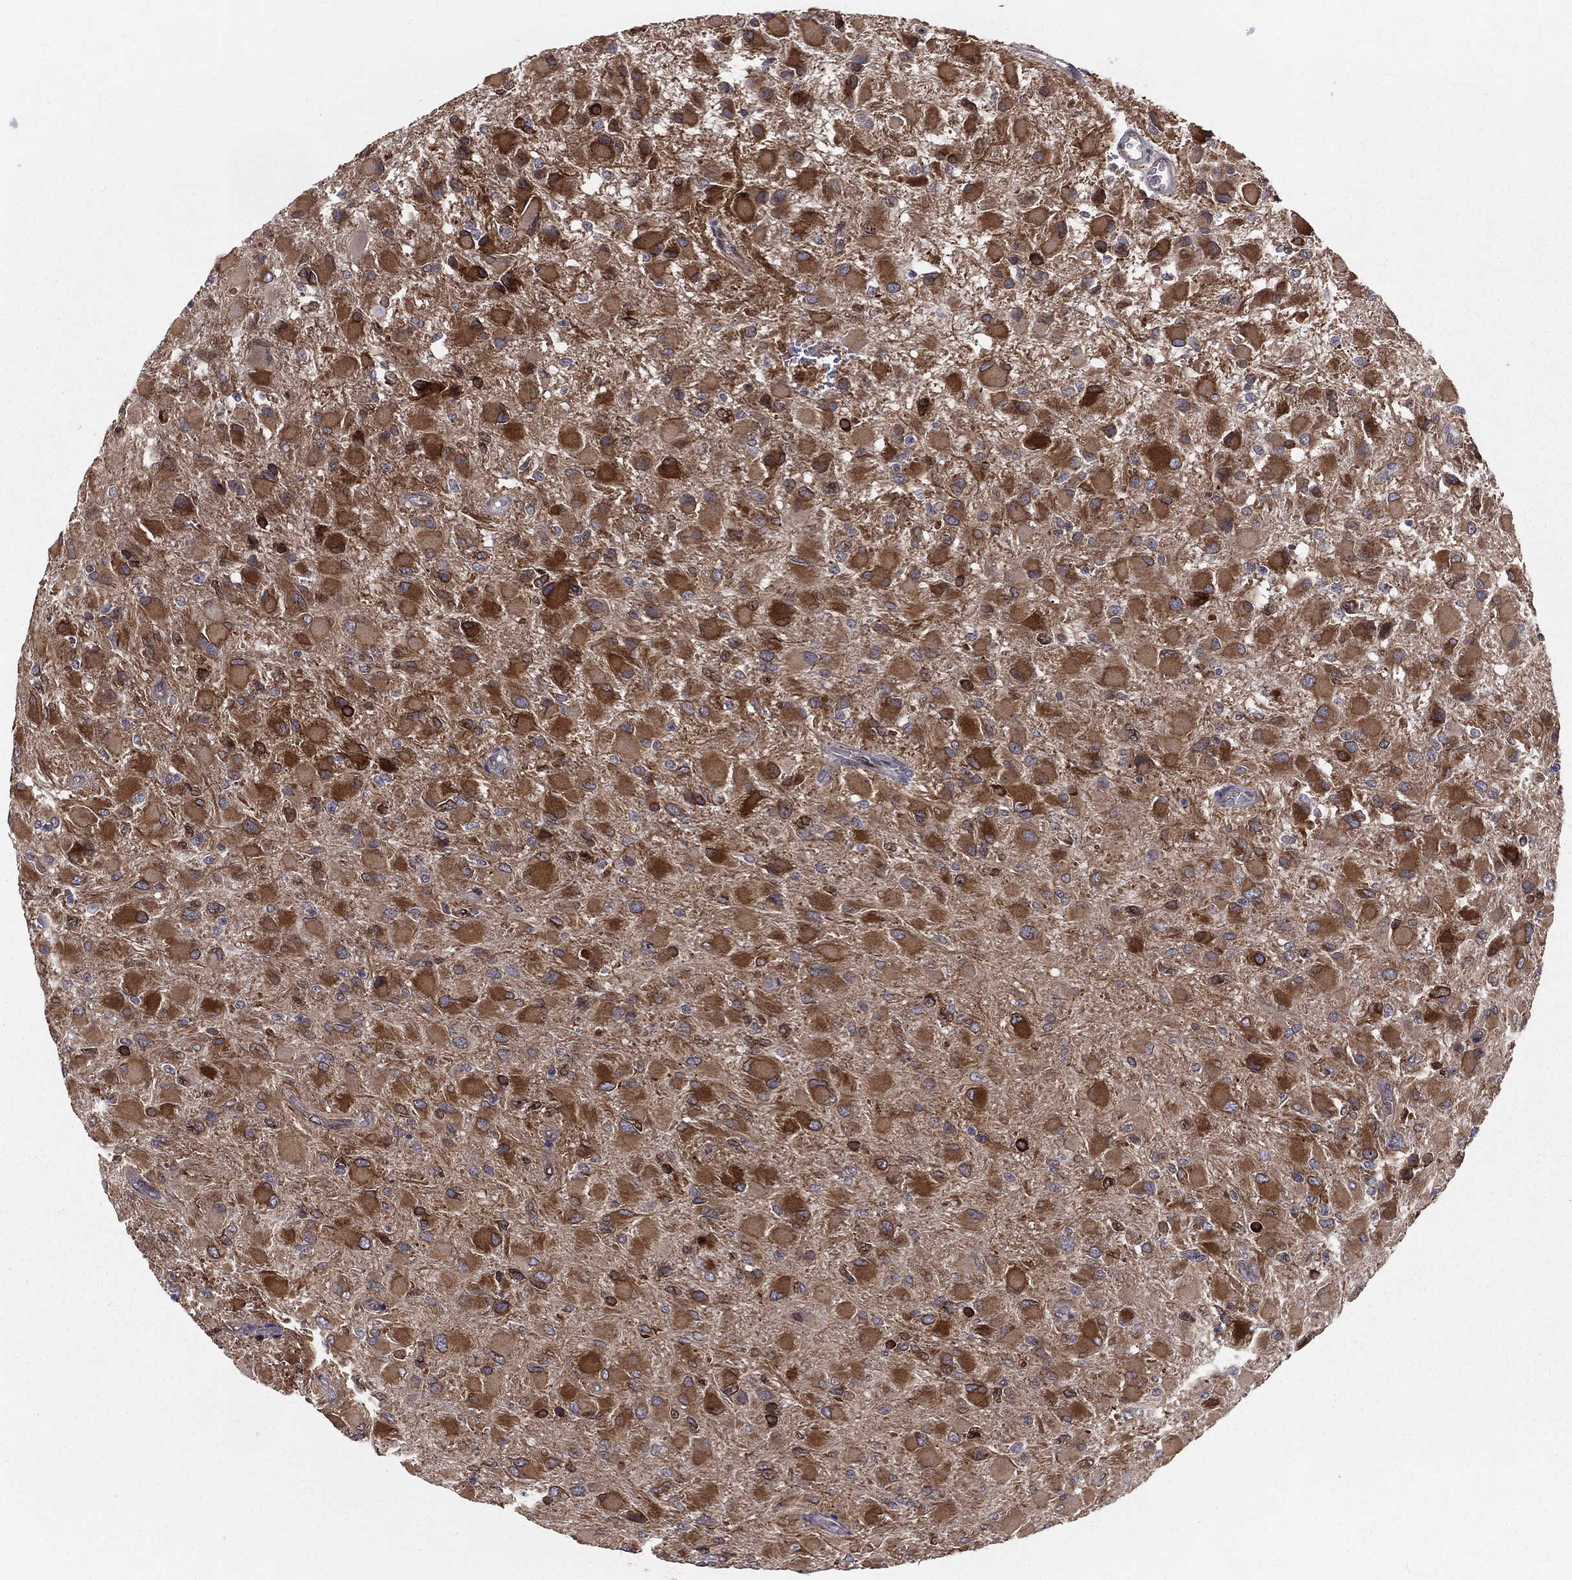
{"staining": {"intensity": "strong", "quantity": "25%-75%", "location": "cytoplasmic/membranous"}, "tissue": "glioma", "cell_type": "Tumor cells", "image_type": "cancer", "snomed": [{"axis": "morphology", "description": "Glioma, malignant, High grade"}, {"axis": "topography", "description": "Cerebral cortex"}], "caption": "Malignant high-grade glioma was stained to show a protein in brown. There is high levels of strong cytoplasmic/membranous positivity in approximately 25%-75% of tumor cells.", "gene": "PGRMC1", "patient": {"sex": "female", "age": 36}}